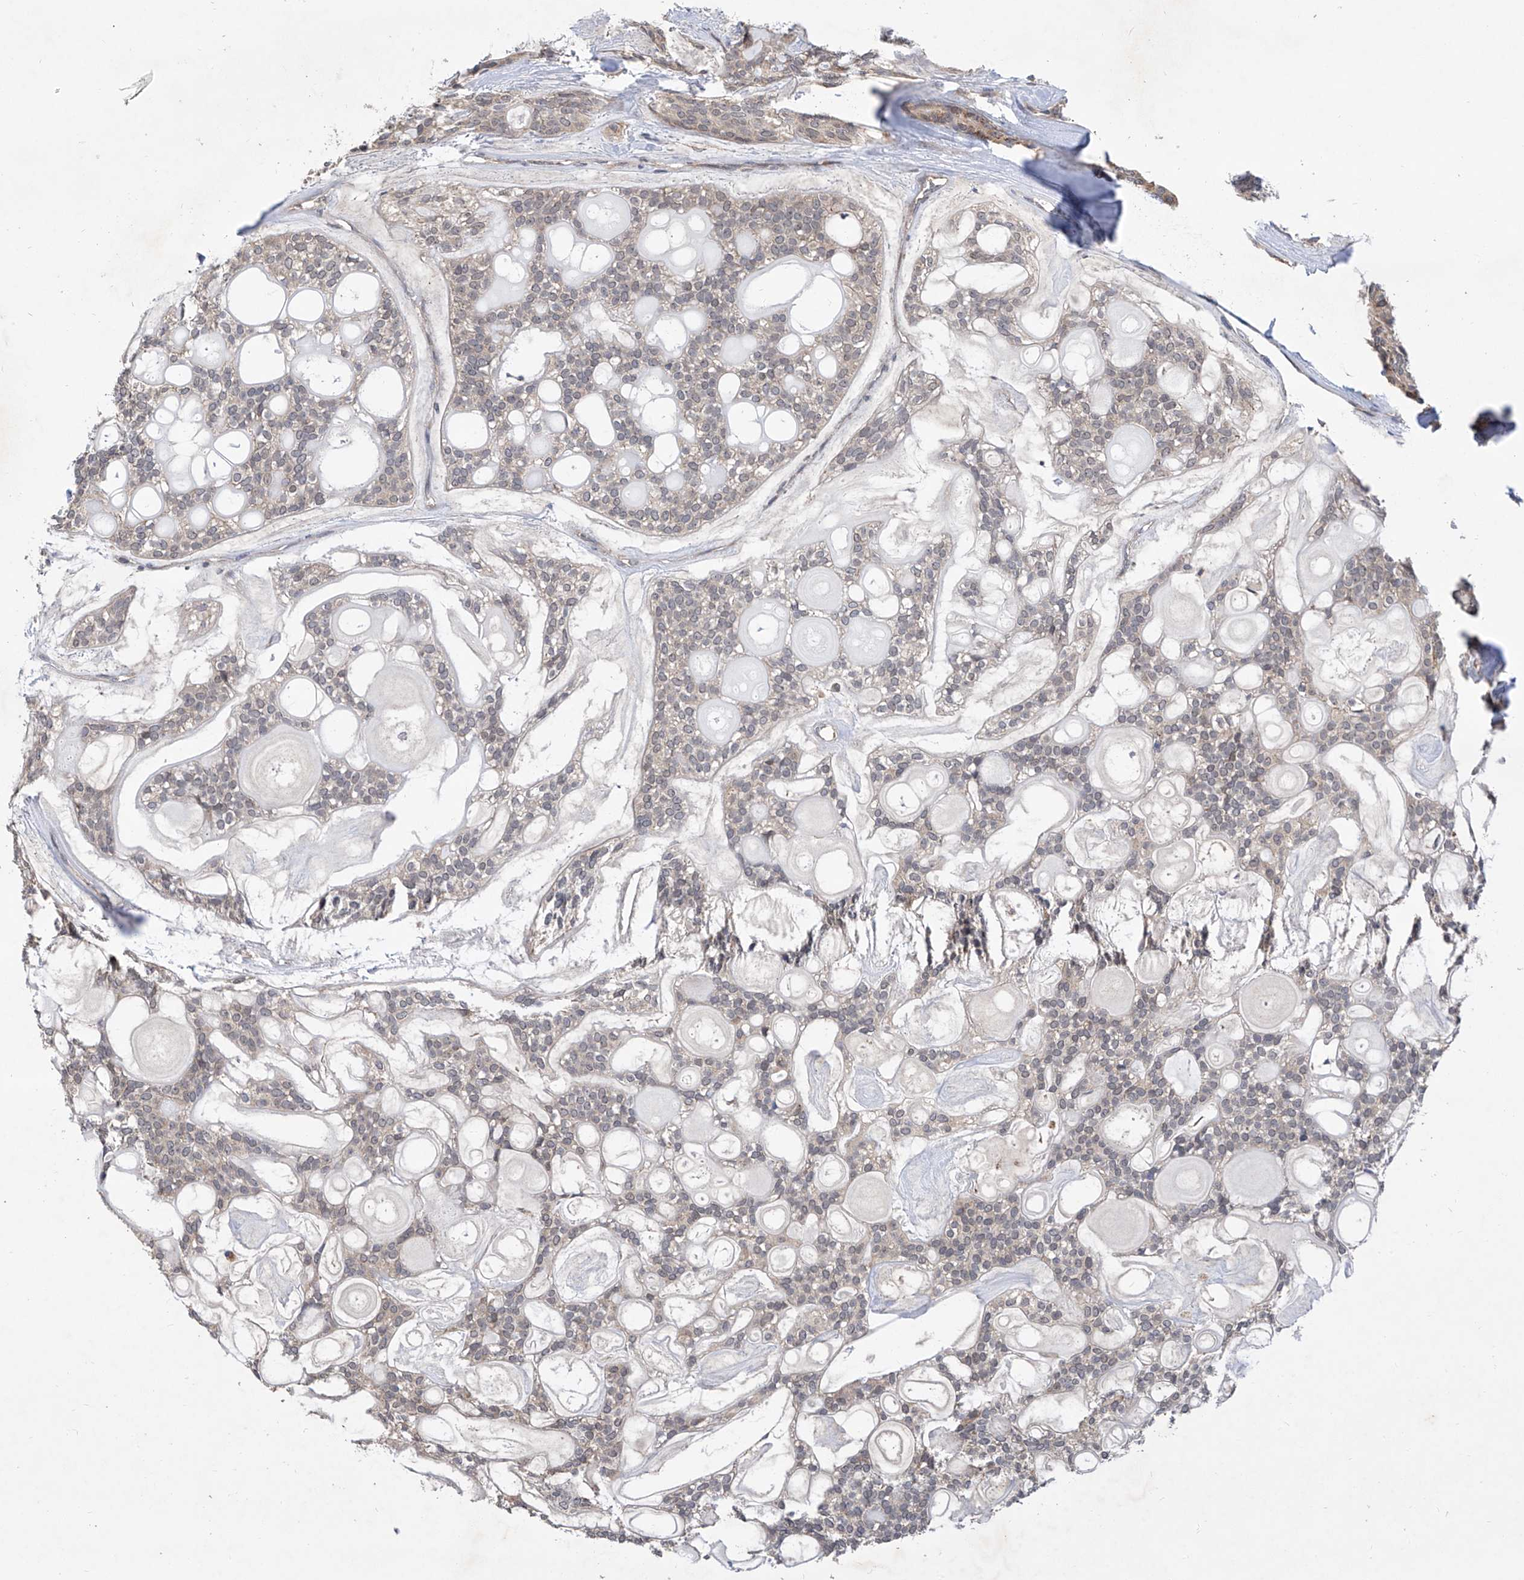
{"staining": {"intensity": "weak", "quantity": "<25%", "location": "cytoplasmic/membranous"}, "tissue": "head and neck cancer", "cell_type": "Tumor cells", "image_type": "cancer", "snomed": [{"axis": "morphology", "description": "Adenocarcinoma, NOS"}, {"axis": "topography", "description": "Head-Neck"}], "caption": "An image of human head and neck cancer is negative for staining in tumor cells.", "gene": "USP45", "patient": {"sex": "male", "age": 66}}